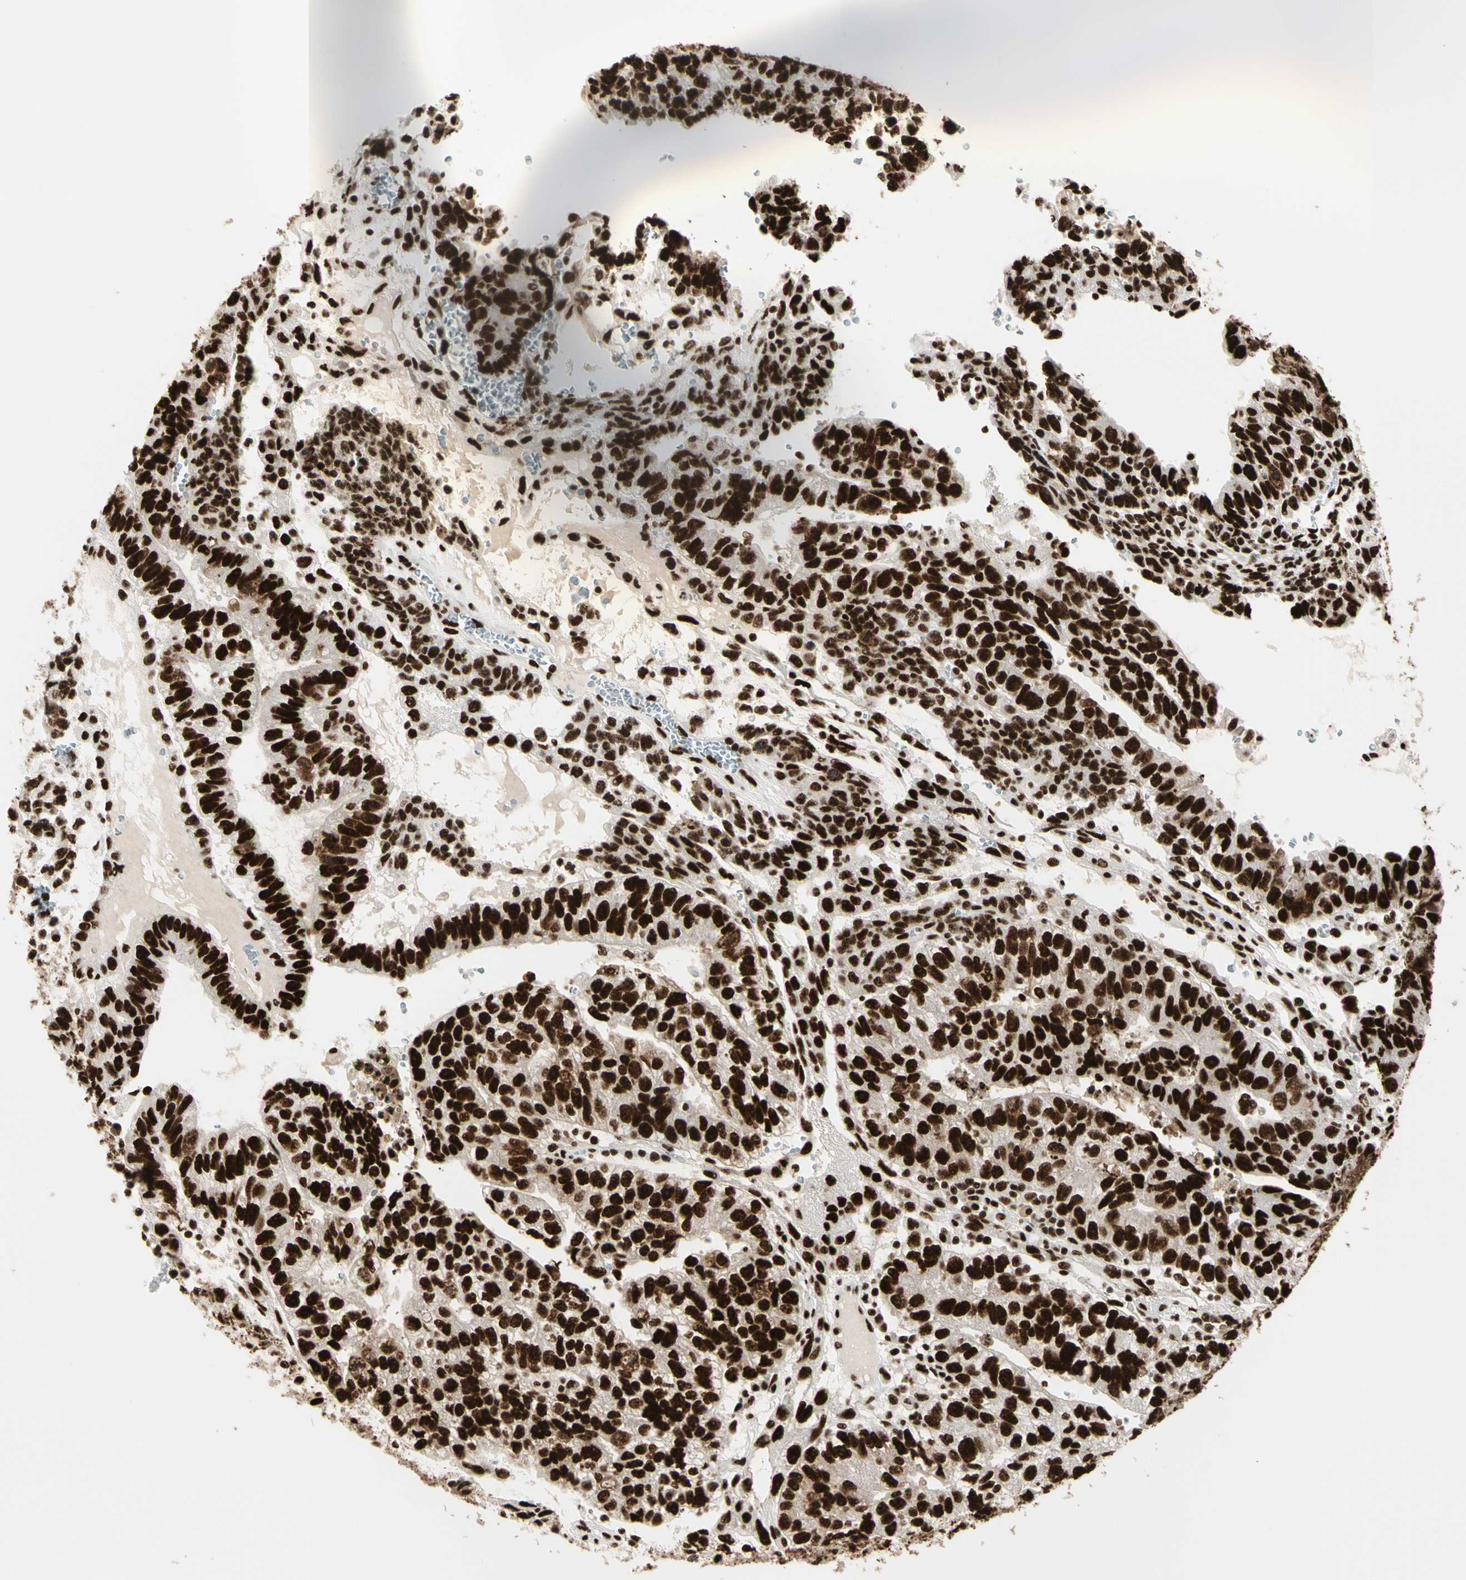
{"staining": {"intensity": "strong", "quantity": ">75%", "location": "nuclear"}, "tissue": "testis cancer", "cell_type": "Tumor cells", "image_type": "cancer", "snomed": [{"axis": "morphology", "description": "Seminoma, NOS"}, {"axis": "morphology", "description": "Carcinoma, Embryonal, NOS"}, {"axis": "topography", "description": "Testis"}], "caption": "Tumor cells display strong nuclear positivity in approximately >75% of cells in testis cancer.", "gene": "CCAR1", "patient": {"sex": "male", "age": 52}}